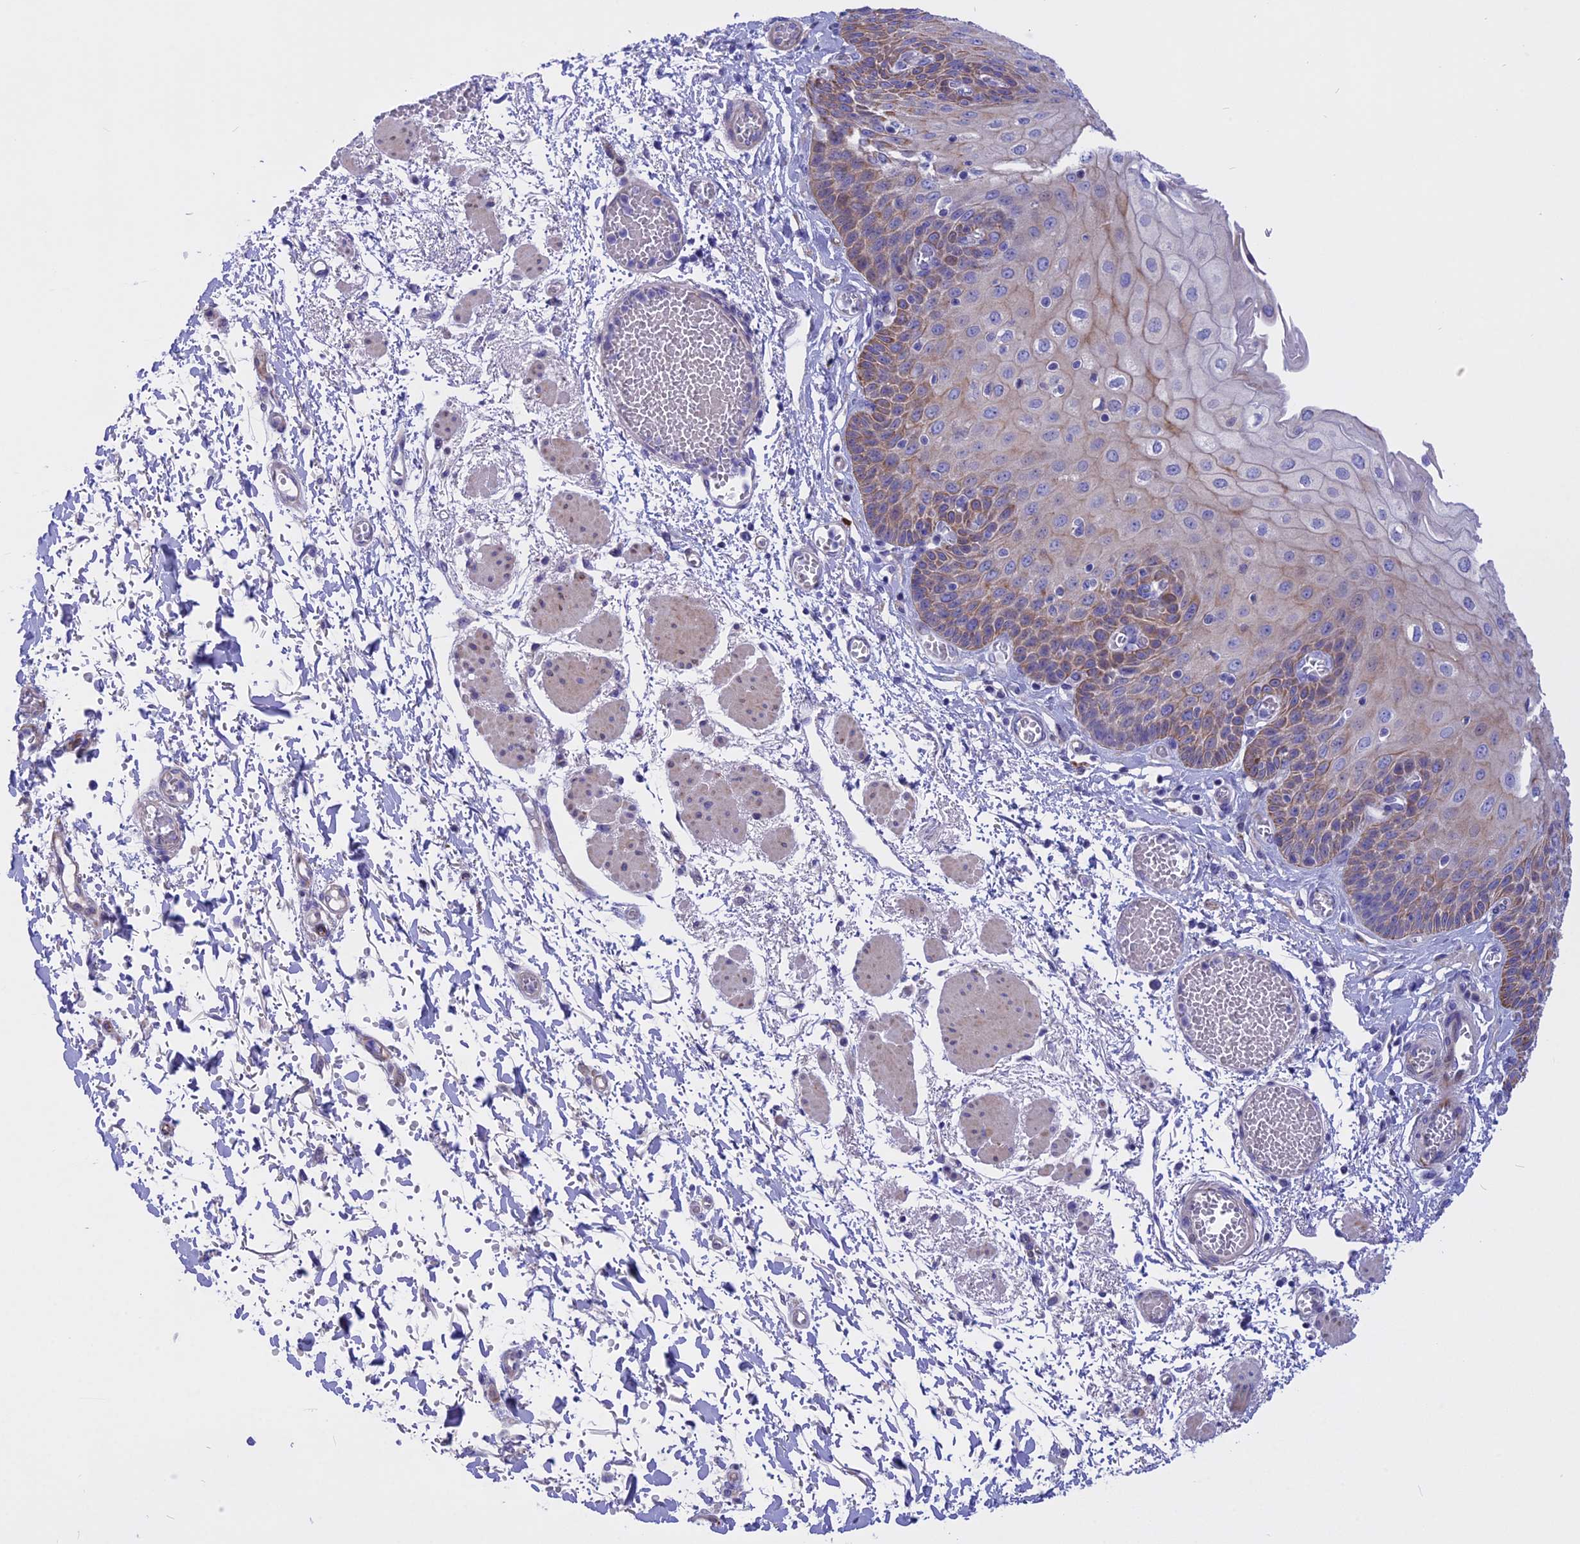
{"staining": {"intensity": "weak", "quantity": "25%-75%", "location": "cytoplasmic/membranous"}, "tissue": "esophagus", "cell_type": "Squamous epithelial cells", "image_type": "normal", "snomed": [{"axis": "morphology", "description": "Normal tissue, NOS"}, {"axis": "topography", "description": "Esophagus"}], "caption": "About 25%-75% of squamous epithelial cells in benign esophagus exhibit weak cytoplasmic/membranous protein positivity as visualized by brown immunohistochemical staining.", "gene": "TMEM138", "patient": {"sex": "male", "age": 81}}